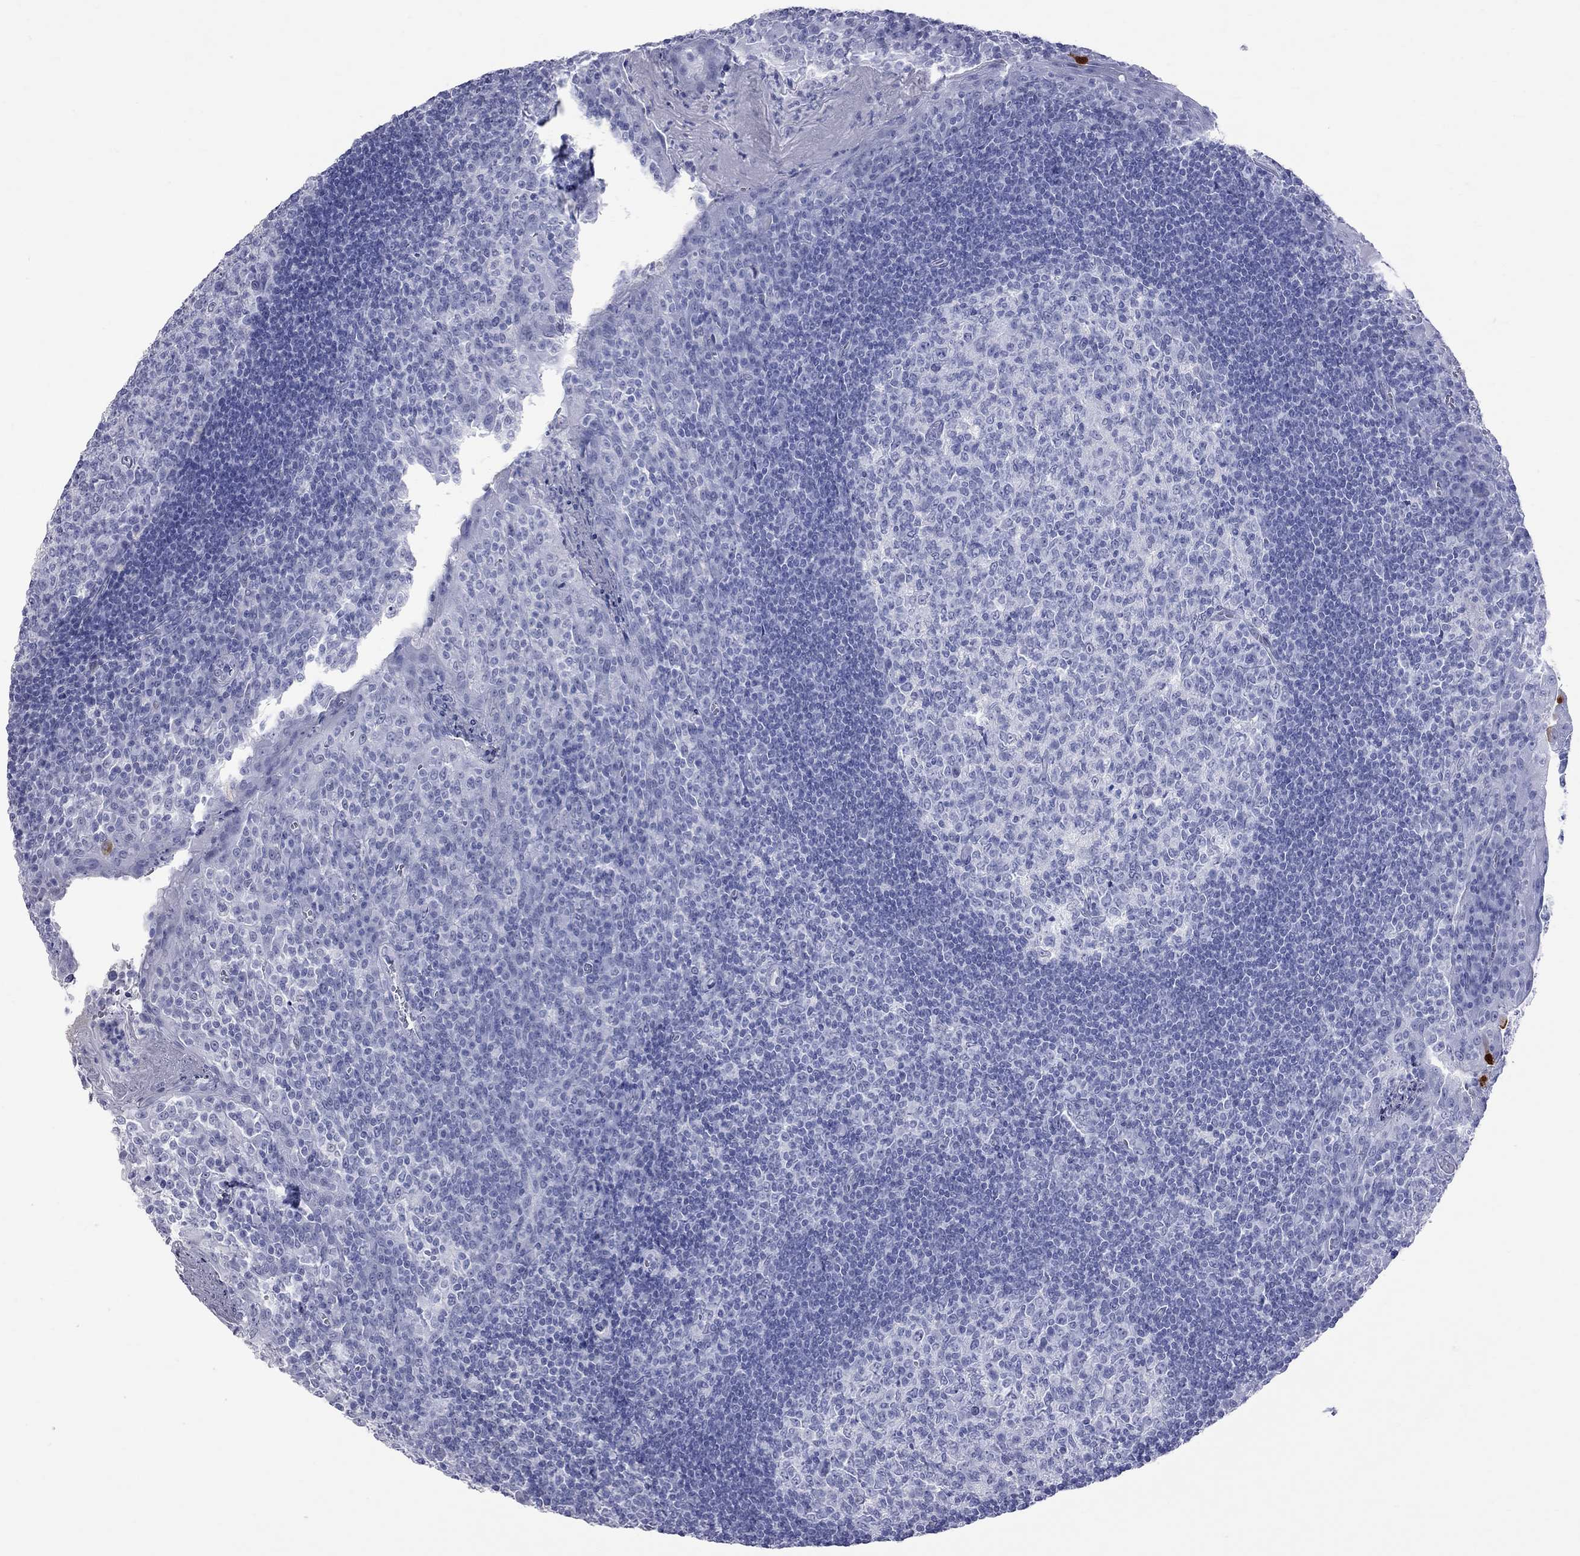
{"staining": {"intensity": "negative", "quantity": "none", "location": "none"}, "tissue": "tonsil", "cell_type": "Germinal center cells", "image_type": "normal", "snomed": [{"axis": "morphology", "description": "Normal tissue, NOS"}, {"axis": "topography", "description": "Tonsil"}], "caption": "DAB (3,3'-diaminobenzidine) immunohistochemical staining of benign human tonsil demonstrates no significant positivity in germinal center cells.", "gene": "BPIFB1", "patient": {"sex": "female", "age": 12}}